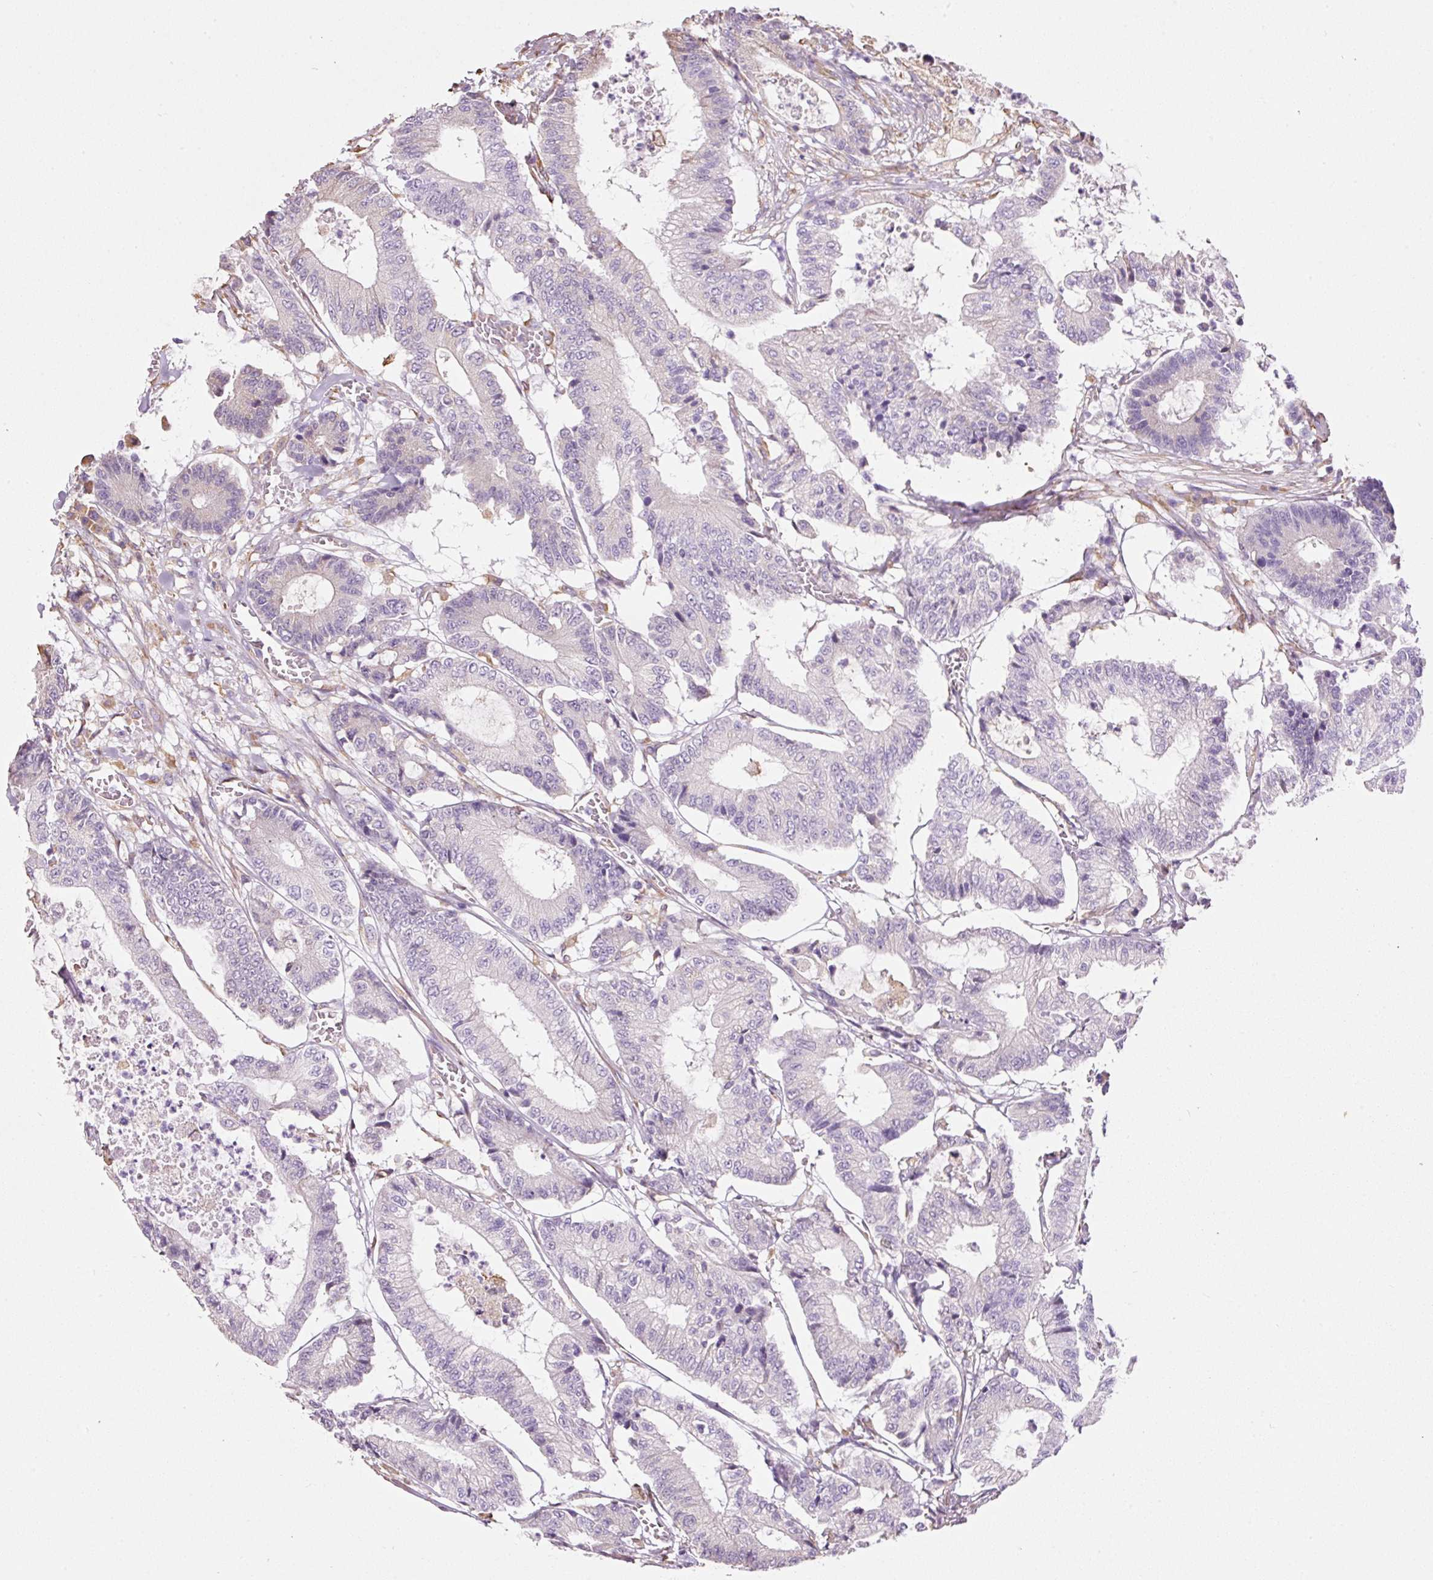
{"staining": {"intensity": "negative", "quantity": "none", "location": "none"}, "tissue": "colorectal cancer", "cell_type": "Tumor cells", "image_type": "cancer", "snomed": [{"axis": "morphology", "description": "Adenocarcinoma, NOS"}, {"axis": "topography", "description": "Colon"}], "caption": "High magnification brightfield microscopy of colorectal cancer stained with DAB (brown) and counterstained with hematoxylin (blue): tumor cells show no significant expression. (DAB IHC with hematoxylin counter stain).", "gene": "GCG", "patient": {"sex": "female", "age": 84}}